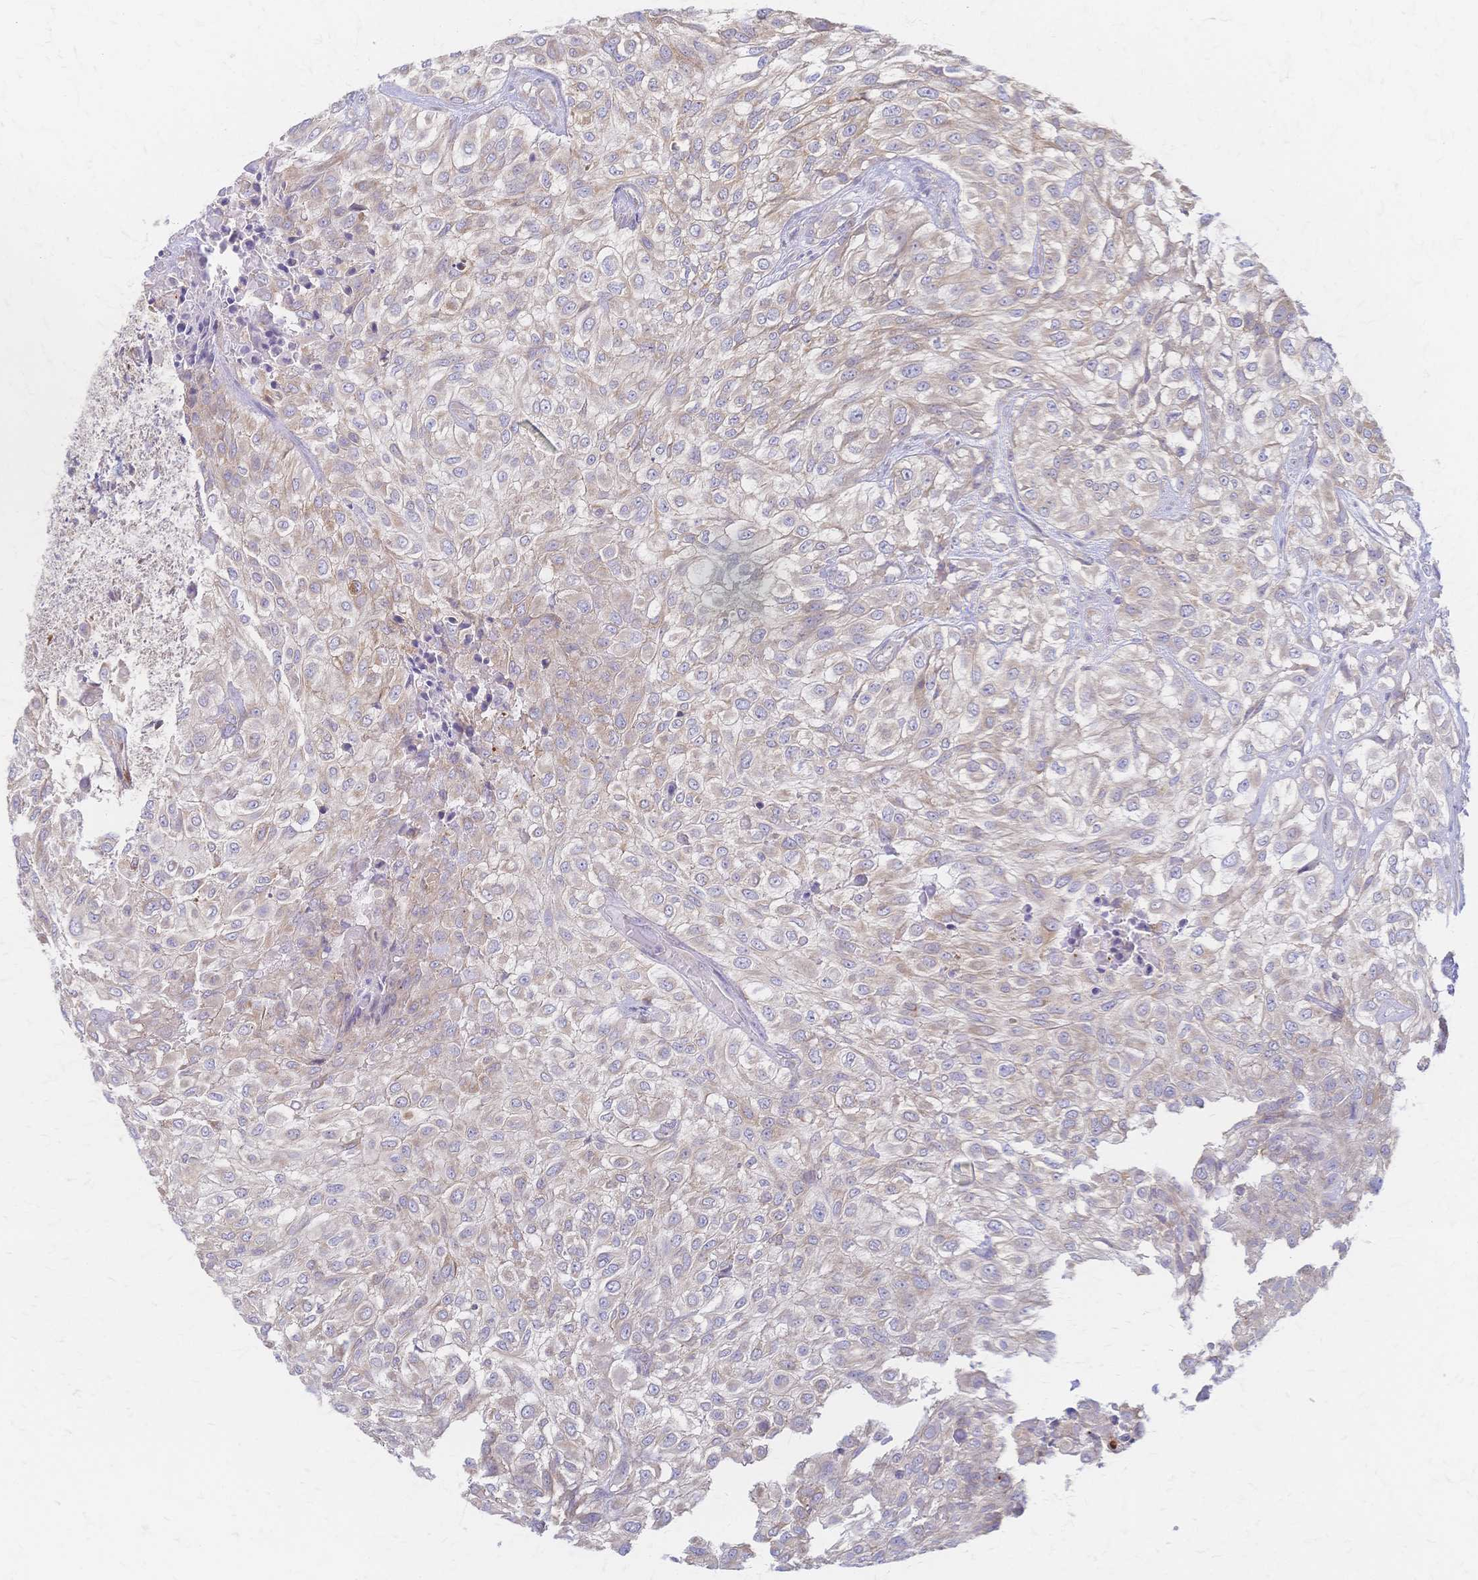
{"staining": {"intensity": "weak", "quantity": ">75%", "location": "cytoplasmic/membranous"}, "tissue": "urothelial cancer", "cell_type": "Tumor cells", "image_type": "cancer", "snomed": [{"axis": "morphology", "description": "Urothelial carcinoma, High grade"}, {"axis": "topography", "description": "Urinary bladder"}], "caption": "A photomicrograph of urothelial cancer stained for a protein exhibits weak cytoplasmic/membranous brown staining in tumor cells.", "gene": "CYB5A", "patient": {"sex": "male", "age": 56}}